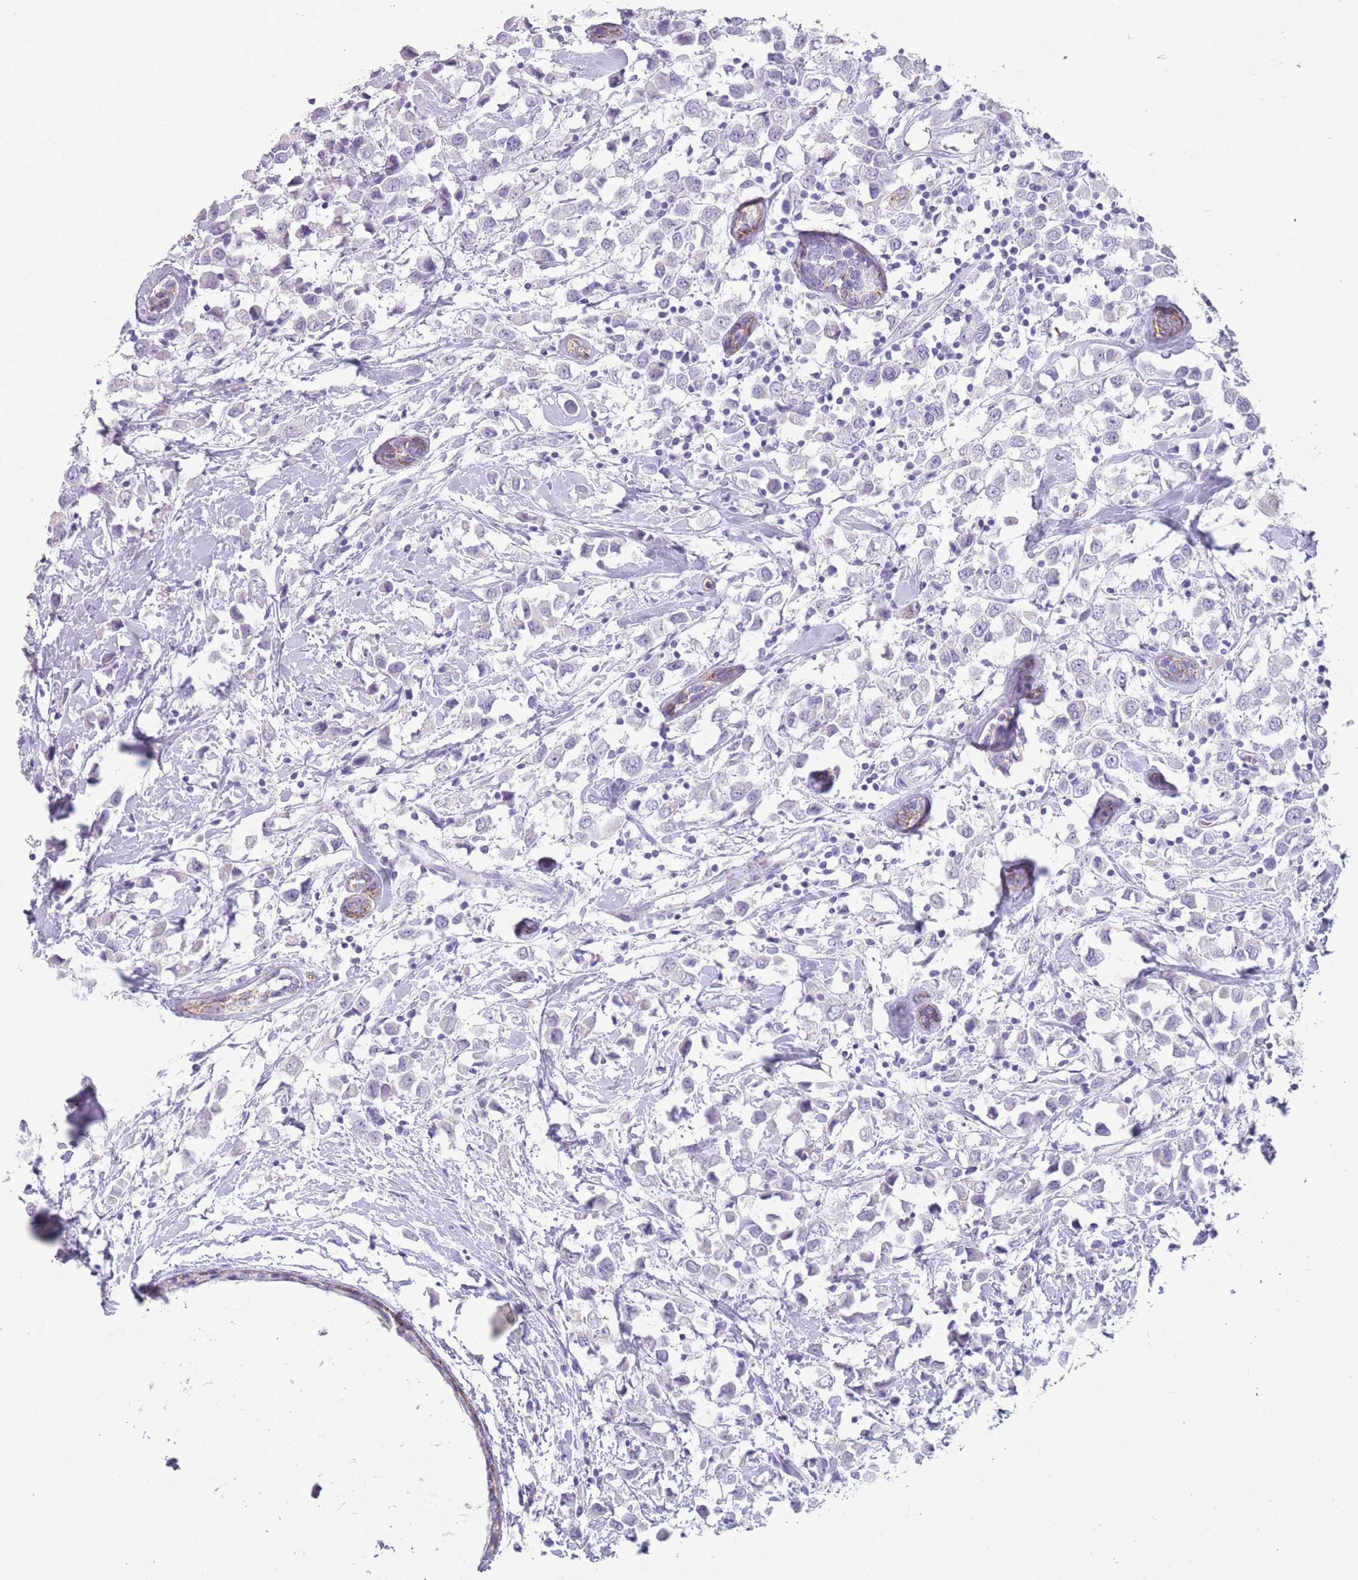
{"staining": {"intensity": "negative", "quantity": "none", "location": "none"}, "tissue": "breast cancer", "cell_type": "Tumor cells", "image_type": "cancer", "snomed": [{"axis": "morphology", "description": "Duct carcinoma"}, {"axis": "topography", "description": "Breast"}], "caption": "A micrograph of breast infiltrating ductal carcinoma stained for a protein shows no brown staining in tumor cells.", "gene": "RHBG", "patient": {"sex": "female", "age": 61}}